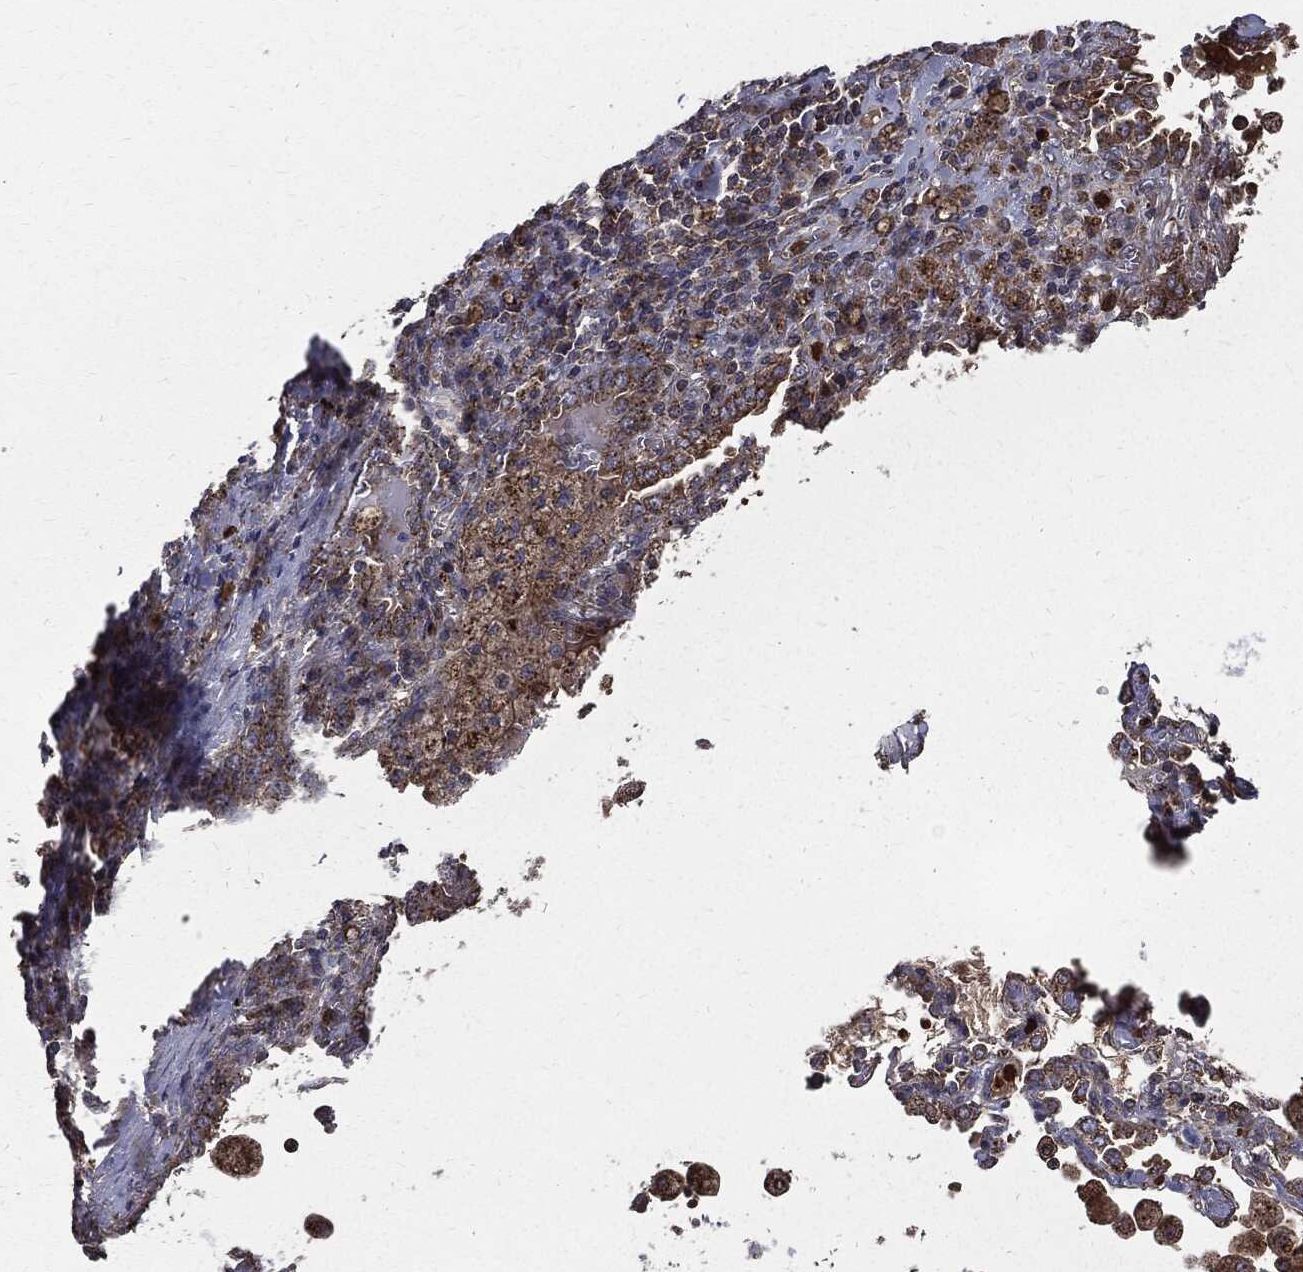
{"staining": {"intensity": "moderate", "quantity": ">75%", "location": "cytoplasmic/membranous"}, "tissue": "lung cancer", "cell_type": "Tumor cells", "image_type": "cancer", "snomed": [{"axis": "morphology", "description": "Adenocarcinoma, NOS"}, {"axis": "topography", "description": "Lung"}], "caption": "There is medium levels of moderate cytoplasmic/membranous positivity in tumor cells of lung adenocarcinoma, as demonstrated by immunohistochemical staining (brown color).", "gene": "PDCD6IP", "patient": {"sex": "female", "age": 61}}